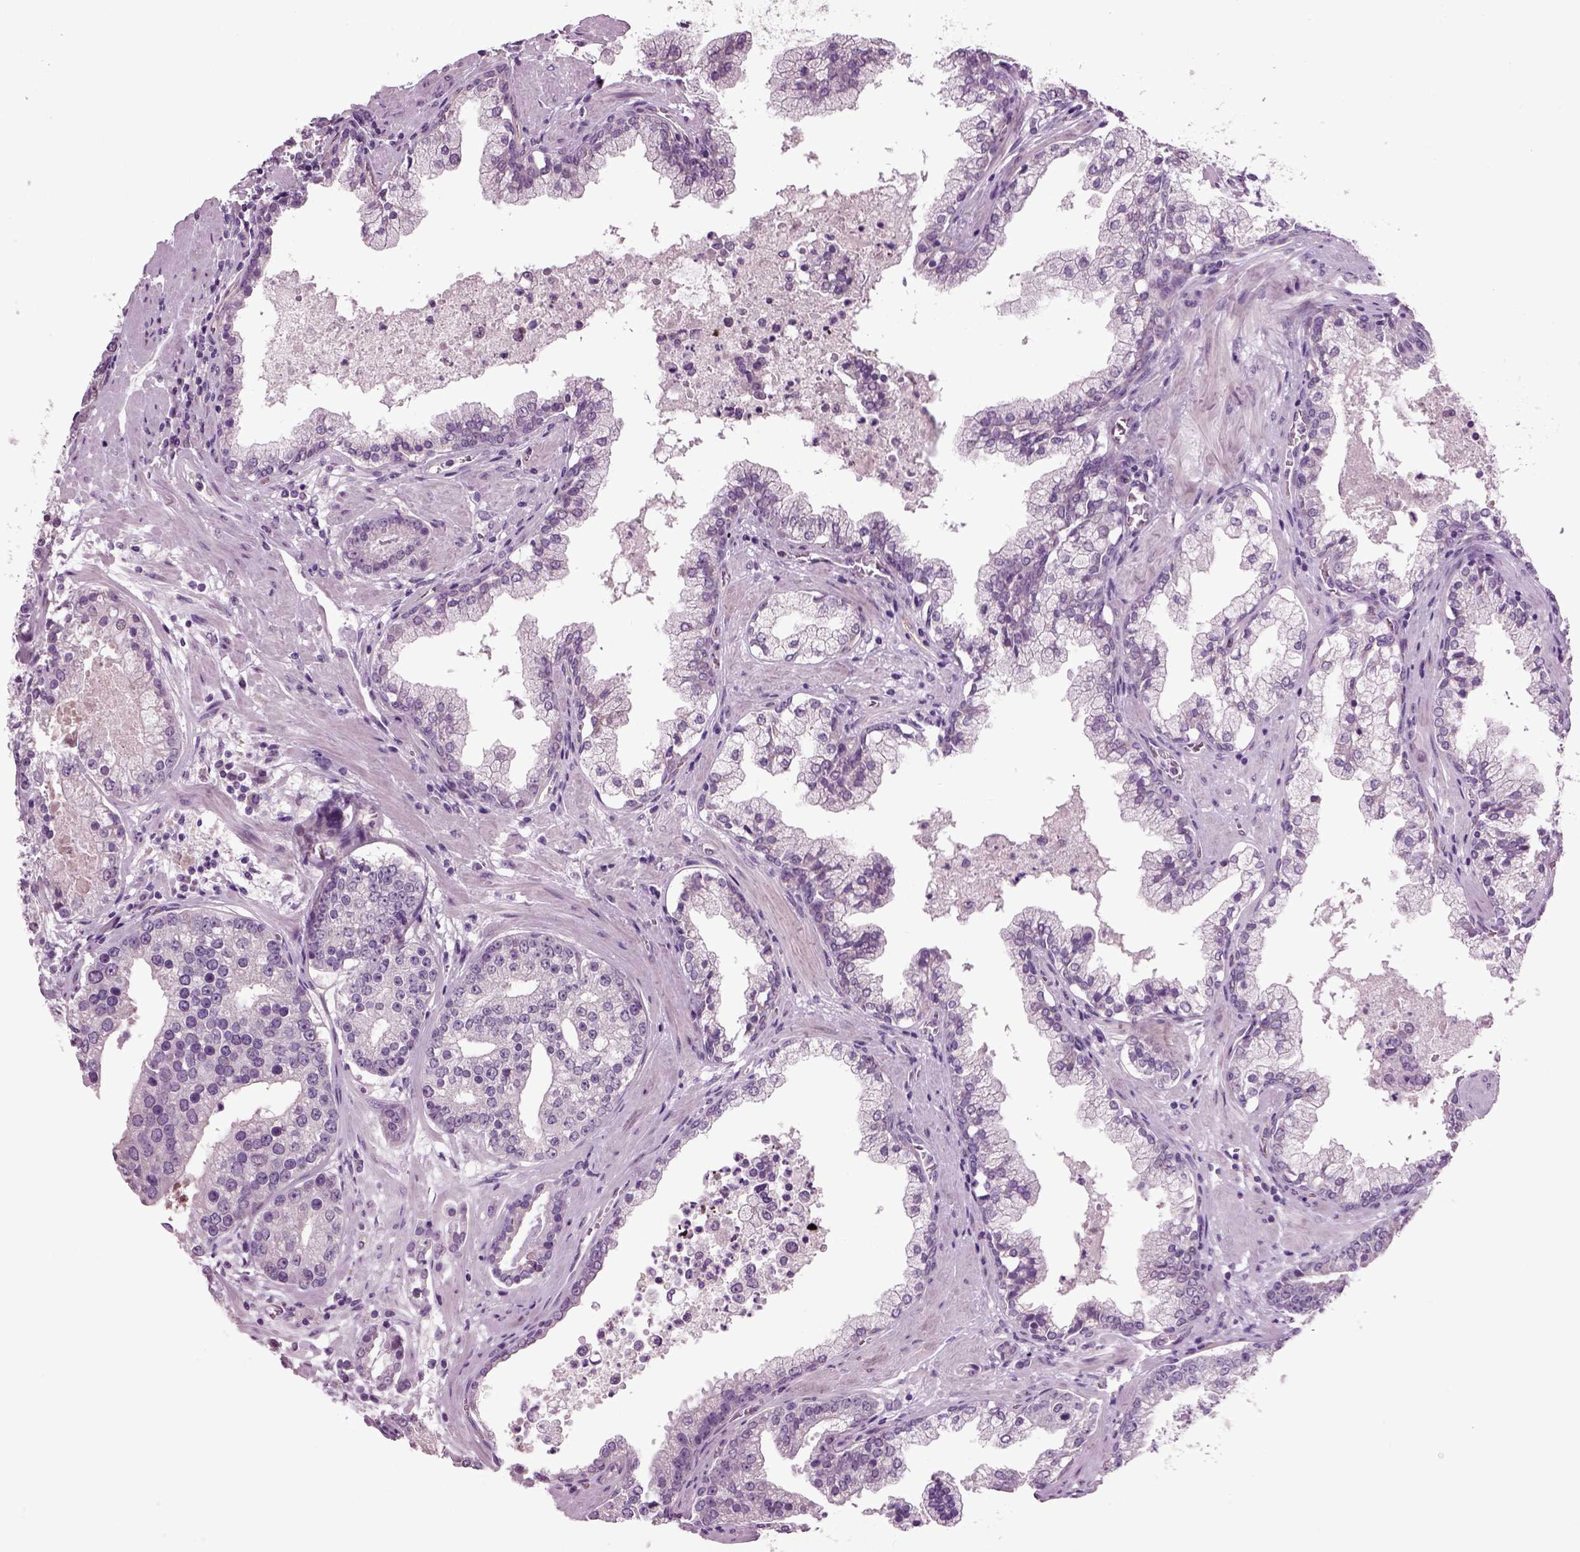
{"staining": {"intensity": "negative", "quantity": "none", "location": "none"}, "tissue": "prostate cancer", "cell_type": "Tumor cells", "image_type": "cancer", "snomed": [{"axis": "morphology", "description": "Adenocarcinoma, NOS"}, {"axis": "topography", "description": "Prostate and seminal vesicle, NOS"}, {"axis": "topography", "description": "Prostate"}], "caption": "This is a image of IHC staining of prostate adenocarcinoma, which shows no staining in tumor cells.", "gene": "COL9A2", "patient": {"sex": "male", "age": 44}}